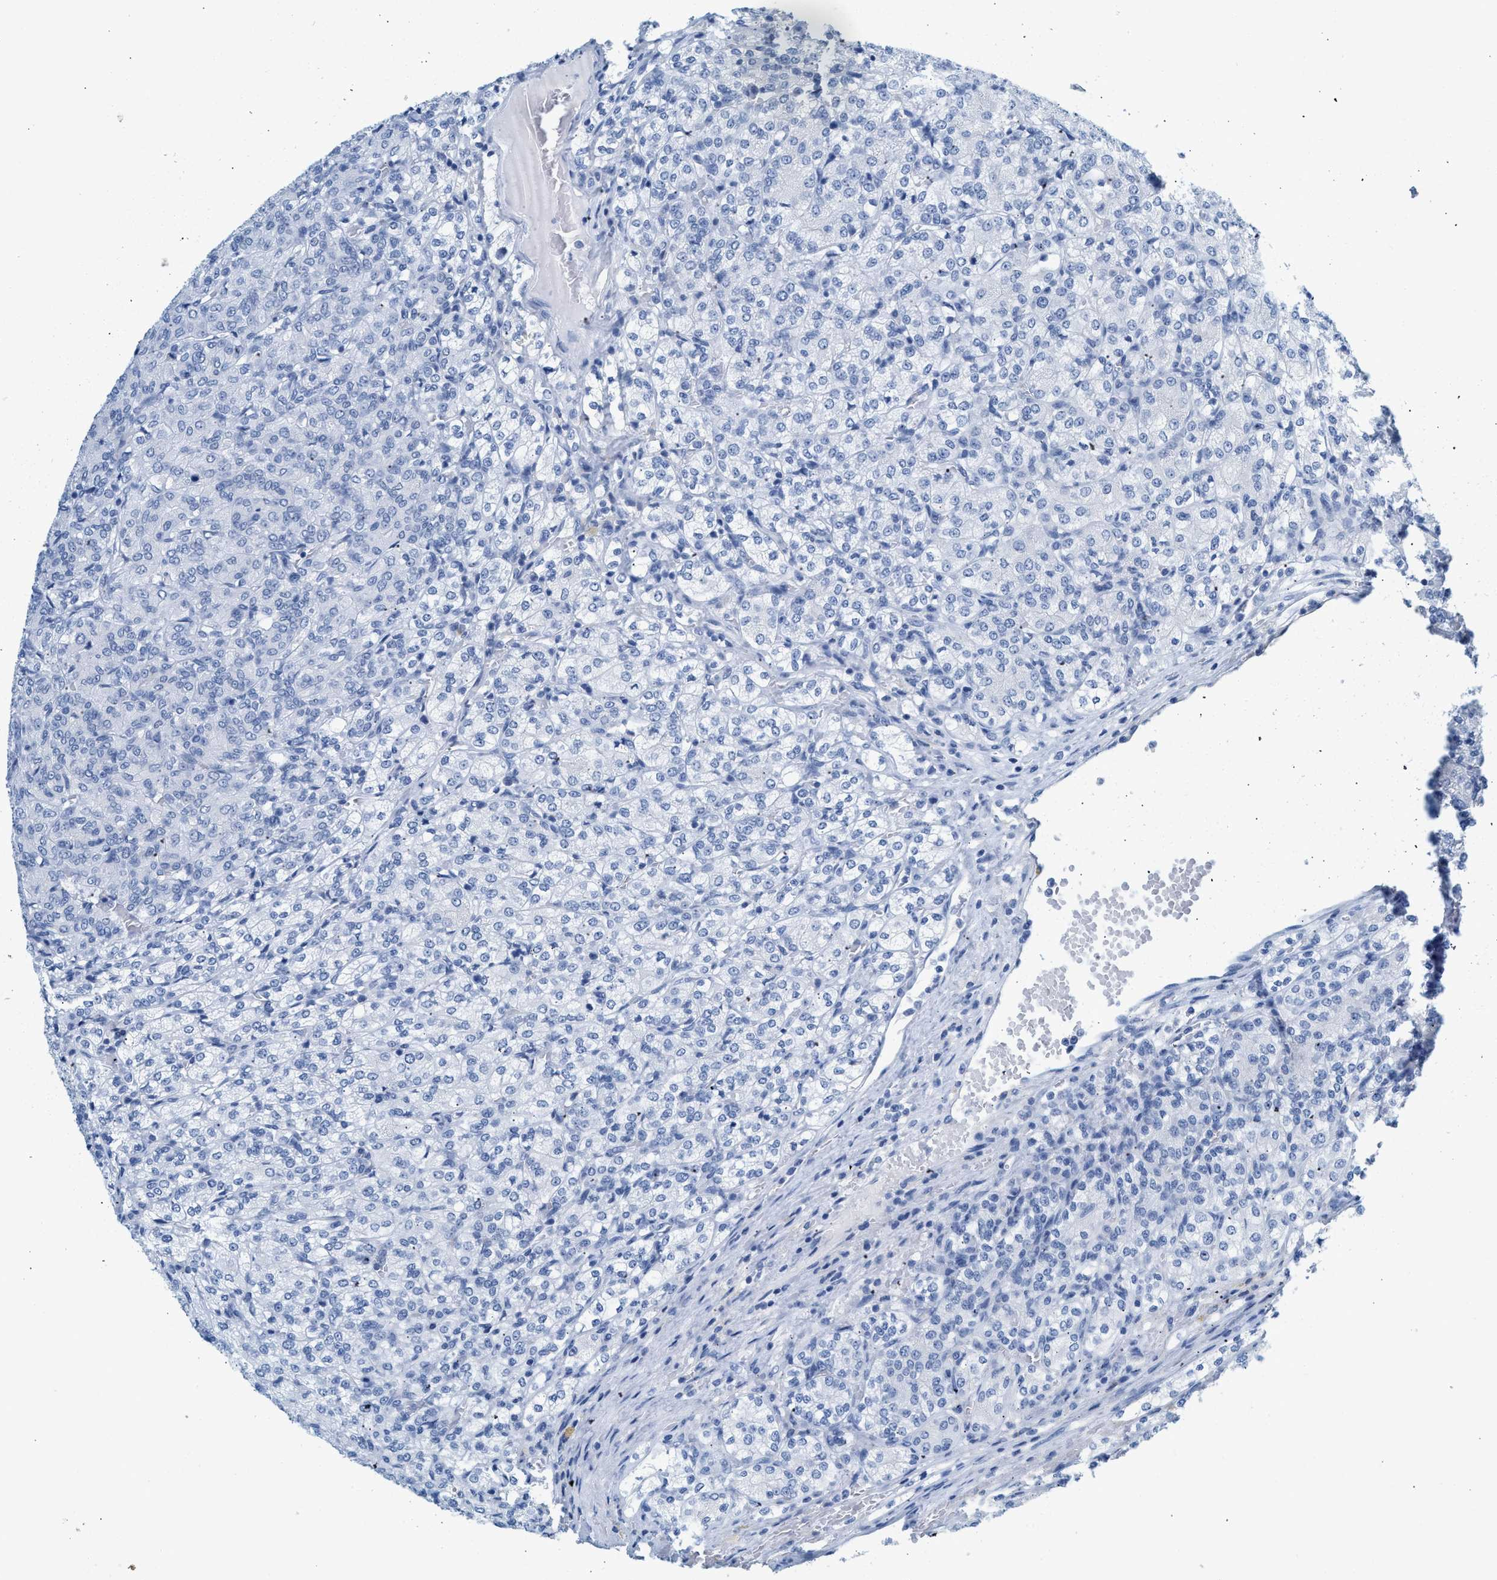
{"staining": {"intensity": "negative", "quantity": "none", "location": "none"}, "tissue": "renal cancer", "cell_type": "Tumor cells", "image_type": "cancer", "snomed": [{"axis": "morphology", "description": "Adenocarcinoma, NOS"}, {"axis": "topography", "description": "Kidney"}], "caption": "DAB immunohistochemical staining of renal cancer (adenocarcinoma) displays no significant staining in tumor cells.", "gene": "HHATL", "patient": {"sex": "male", "age": 77}}